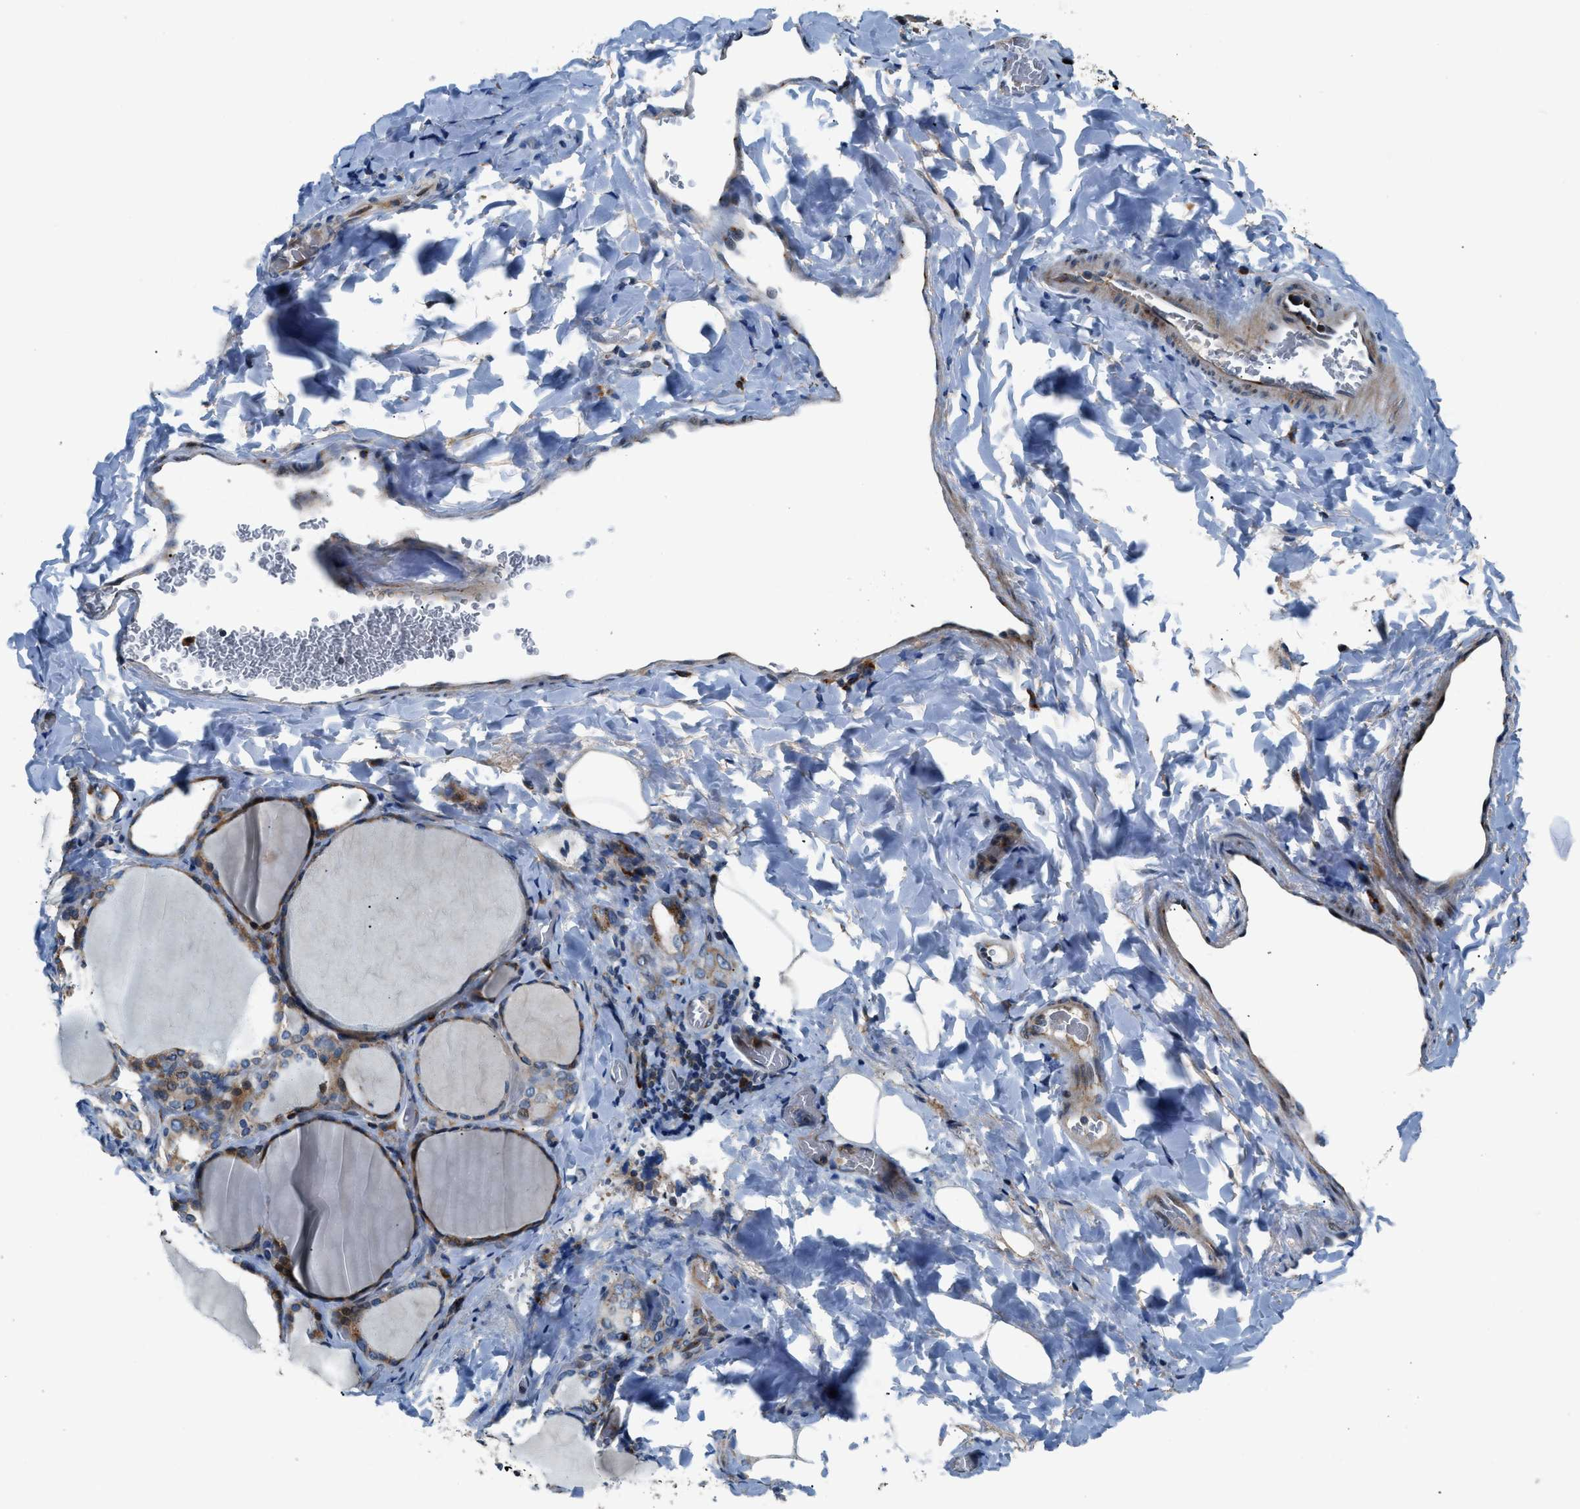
{"staining": {"intensity": "strong", "quantity": ">75%", "location": "cytoplasmic/membranous"}, "tissue": "thyroid gland", "cell_type": "Glandular cells", "image_type": "normal", "snomed": [{"axis": "morphology", "description": "Normal tissue, NOS"}, {"axis": "morphology", "description": "Papillary adenocarcinoma, NOS"}, {"axis": "topography", "description": "Thyroid gland"}], "caption": "High-magnification brightfield microscopy of benign thyroid gland stained with DAB (brown) and counterstained with hematoxylin (blue). glandular cells exhibit strong cytoplasmic/membranous expression is appreciated in approximately>75% of cells.", "gene": "FUT8", "patient": {"sex": "female", "age": 30}}